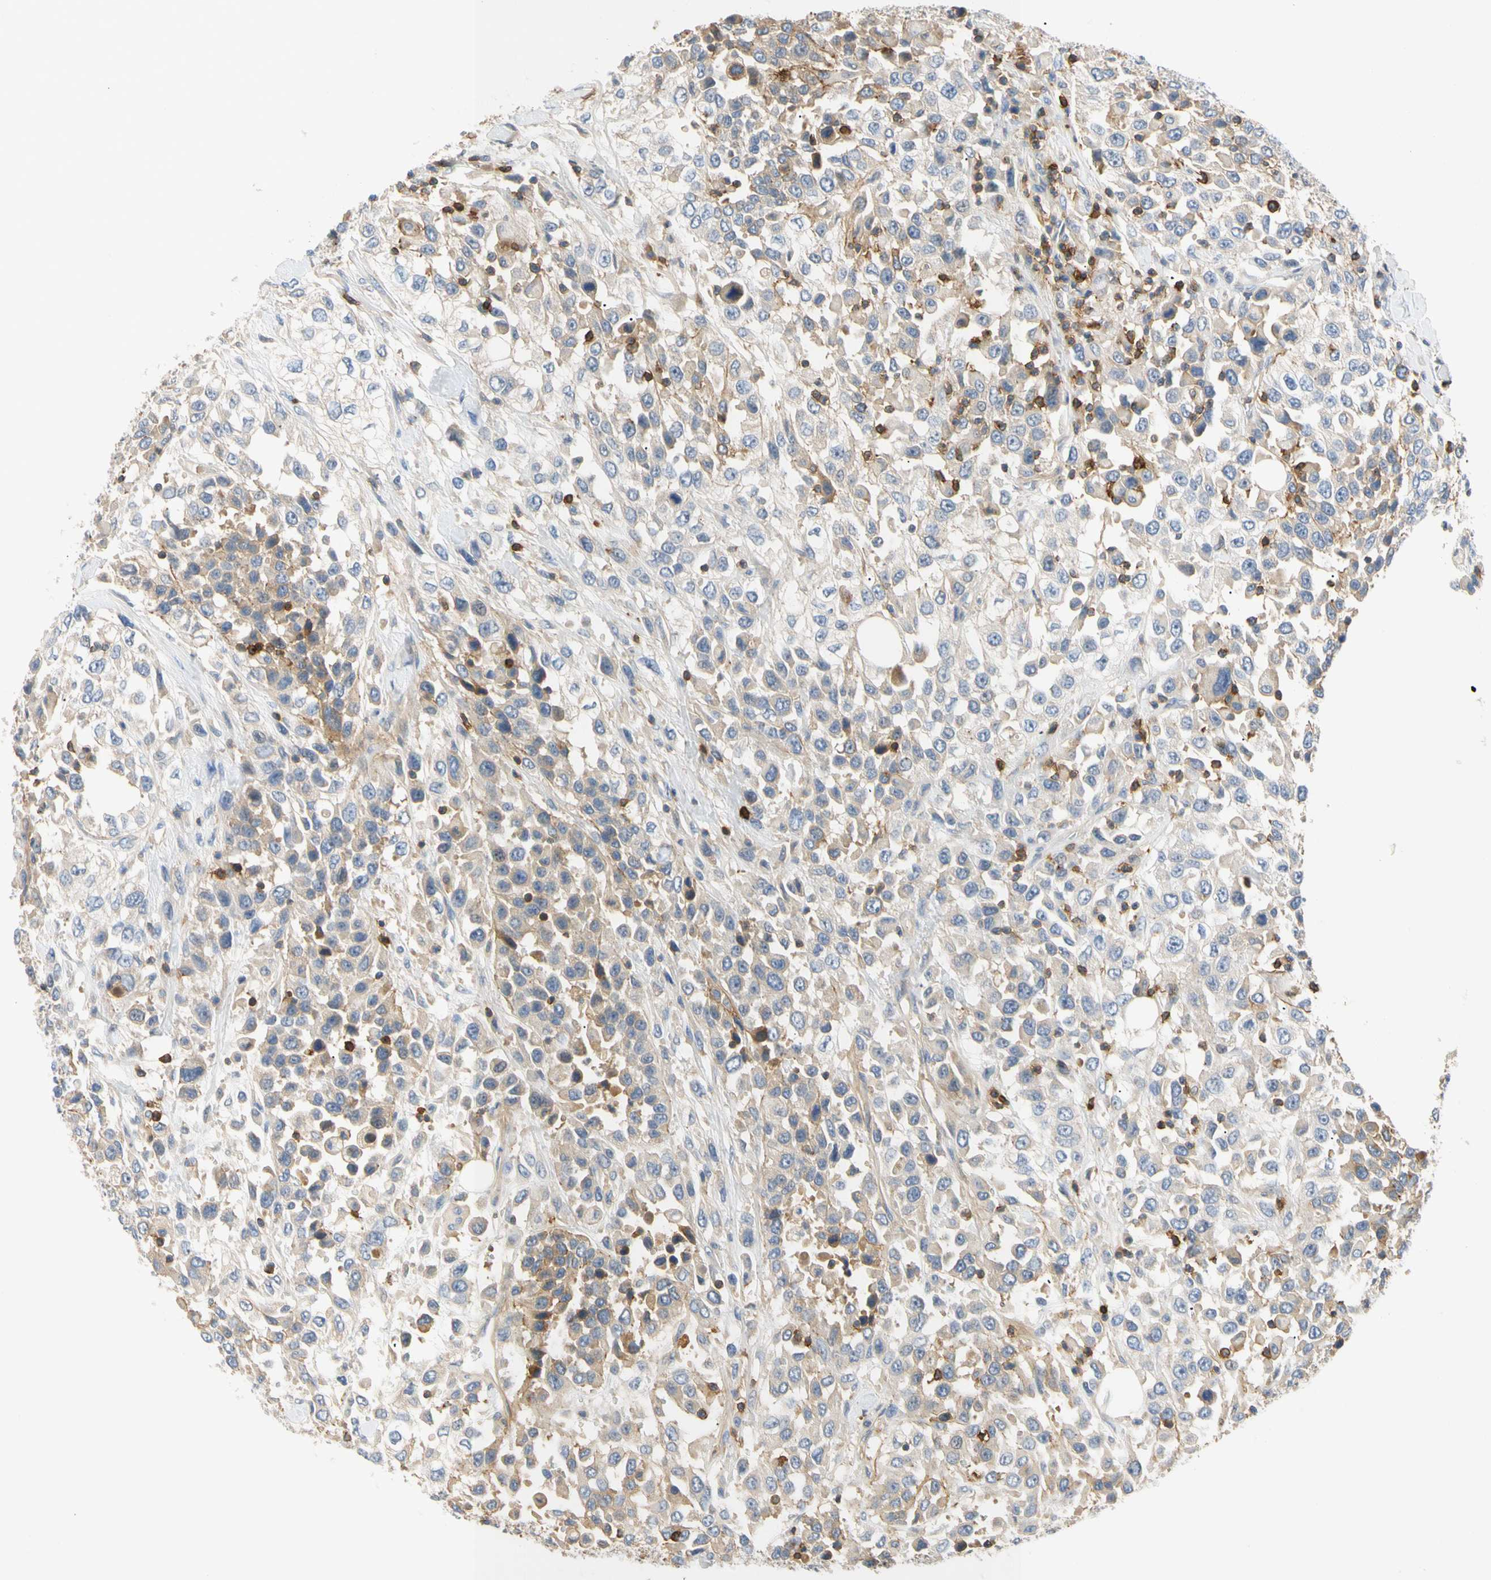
{"staining": {"intensity": "weak", "quantity": ">75%", "location": "cytoplasmic/membranous"}, "tissue": "urothelial cancer", "cell_type": "Tumor cells", "image_type": "cancer", "snomed": [{"axis": "morphology", "description": "Urothelial carcinoma, High grade"}, {"axis": "topography", "description": "Urinary bladder"}], "caption": "Weak cytoplasmic/membranous positivity for a protein is seen in about >75% of tumor cells of urothelial cancer using immunohistochemistry.", "gene": "TNFRSF18", "patient": {"sex": "female", "age": 80}}